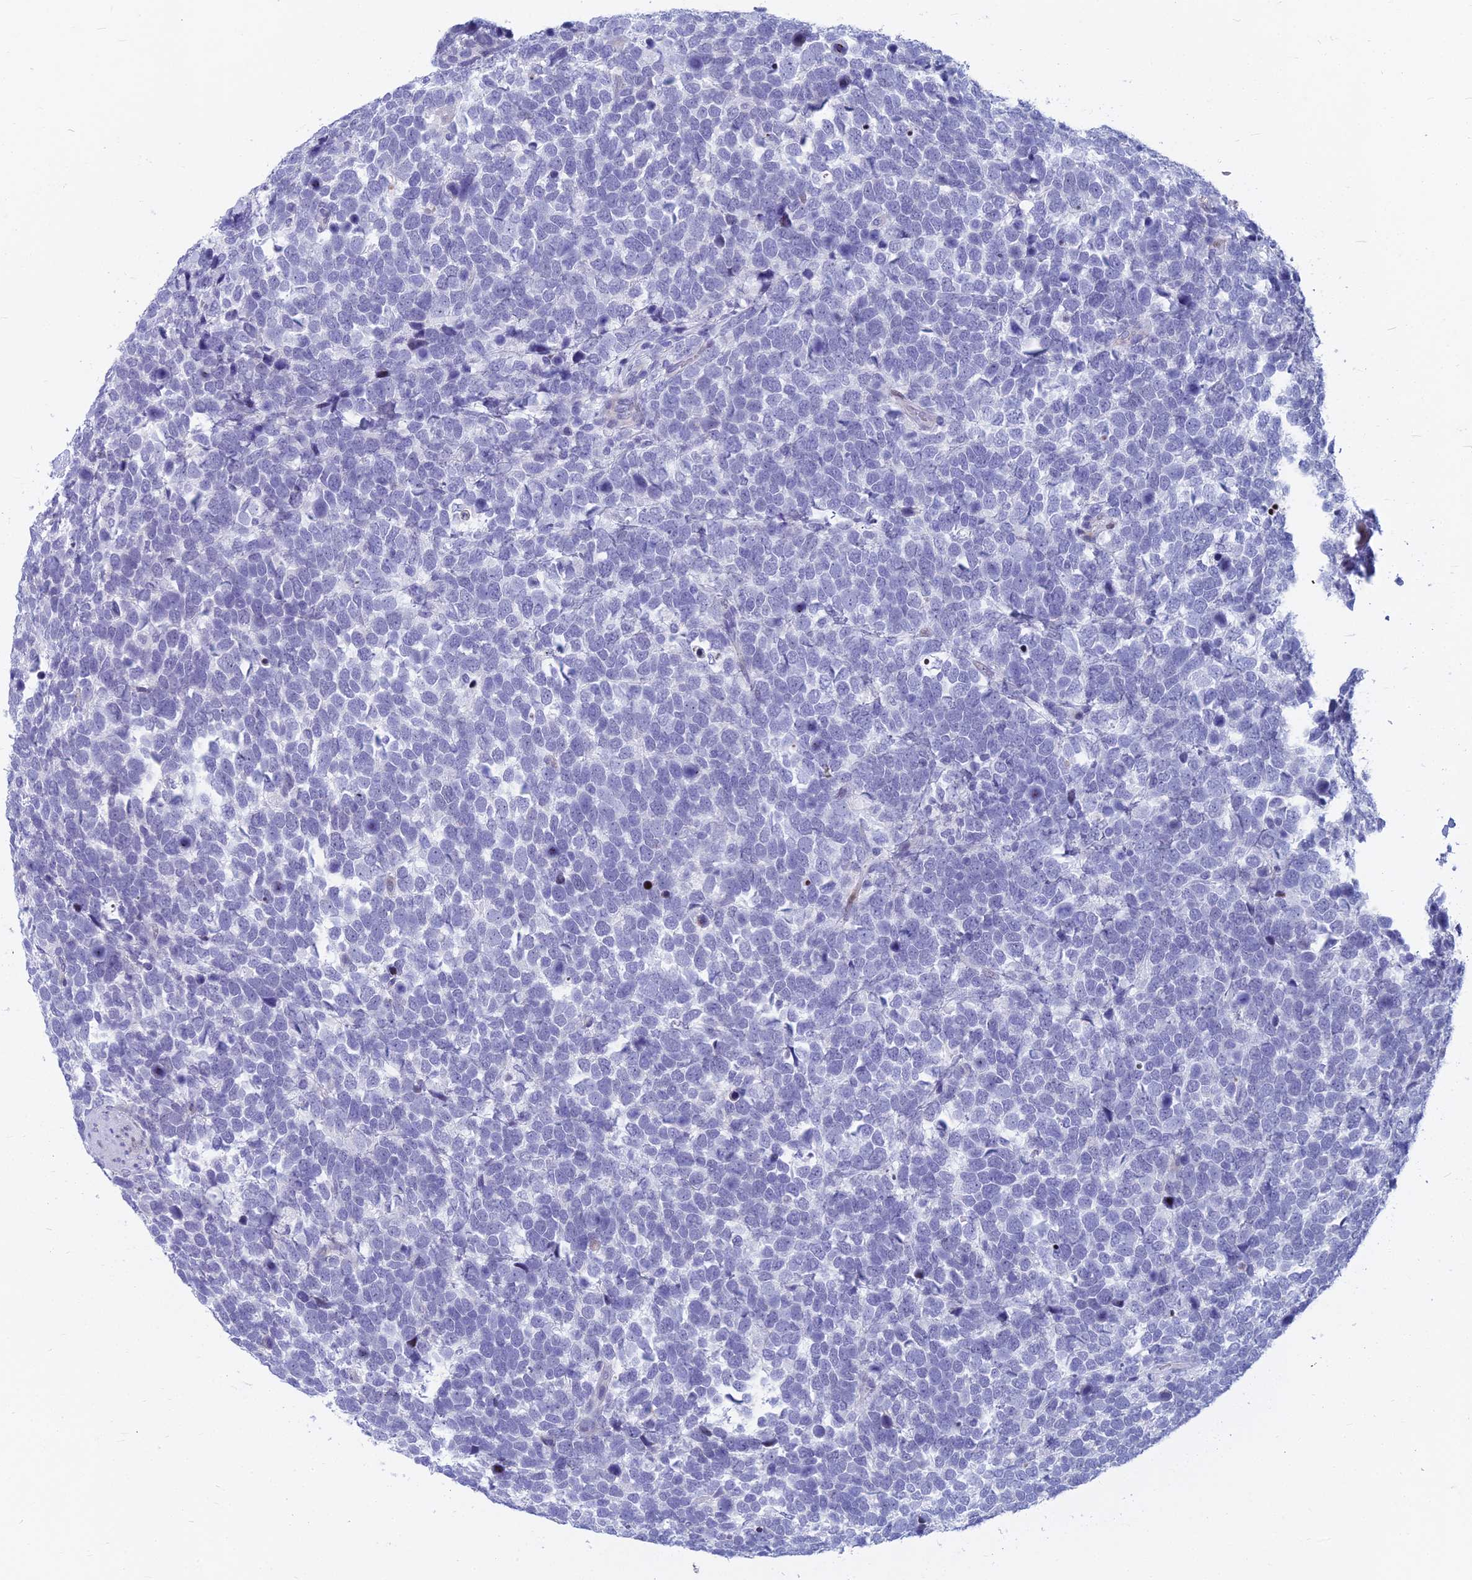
{"staining": {"intensity": "negative", "quantity": "none", "location": "none"}, "tissue": "urothelial cancer", "cell_type": "Tumor cells", "image_type": "cancer", "snomed": [{"axis": "morphology", "description": "Urothelial carcinoma, High grade"}, {"axis": "topography", "description": "Urinary bladder"}], "caption": "High-grade urothelial carcinoma stained for a protein using IHC displays no expression tumor cells.", "gene": "MYBPC2", "patient": {"sex": "female", "age": 82}}